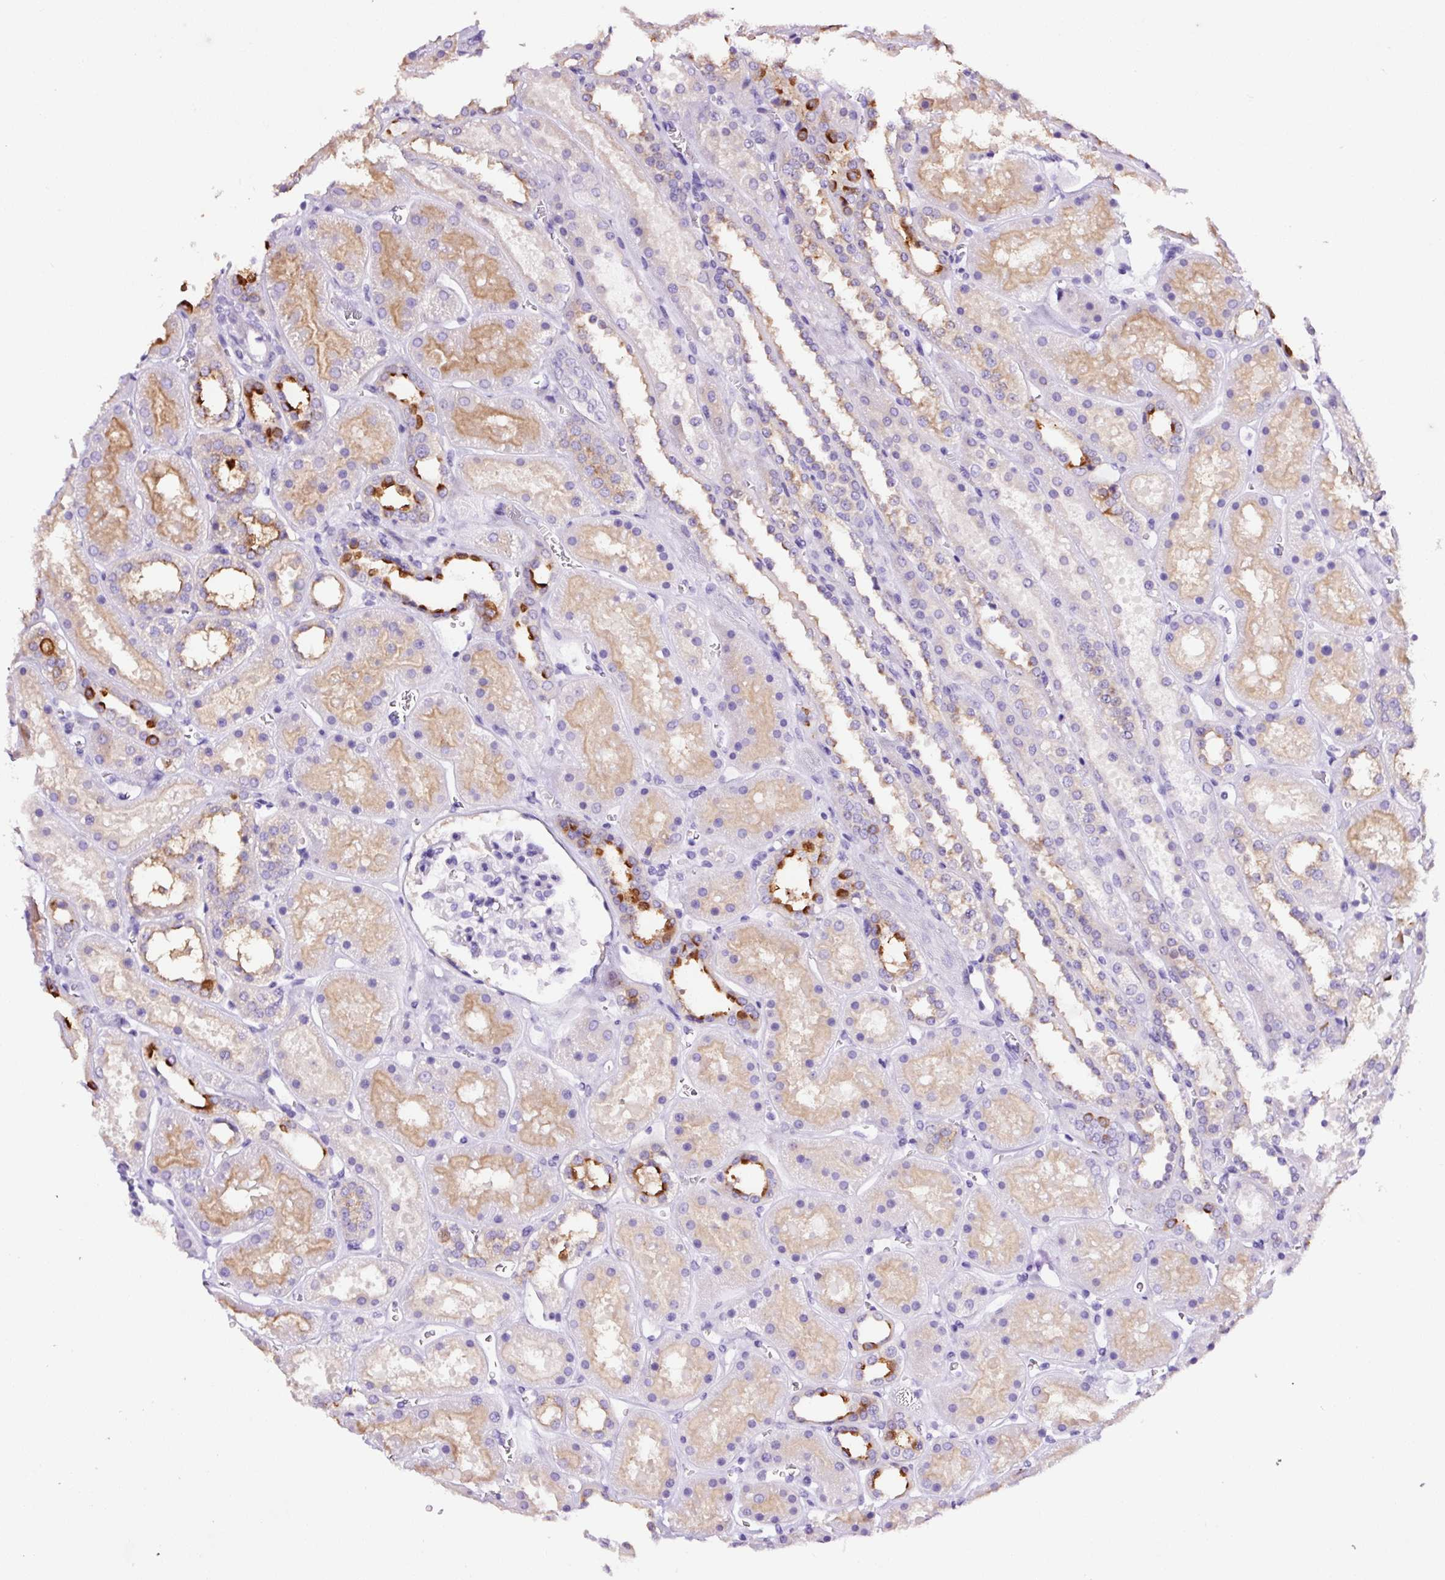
{"staining": {"intensity": "negative", "quantity": "none", "location": "none"}, "tissue": "kidney", "cell_type": "Cells in glomeruli", "image_type": "normal", "snomed": [{"axis": "morphology", "description": "Normal tissue, NOS"}, {"axis": "topography", "description": "Kidney"}], "caption": "IHC photomicrograph of unremarkable human kidney stained for a protein (brown), which shows no staining in cells in glomeruli. (DAB (3,3'-diaminobenzidine) IHC visualized using brightfield microscopy, high magnification).", "gene": "FBXL7", "patient": {"sex": "female", "age": 41}}